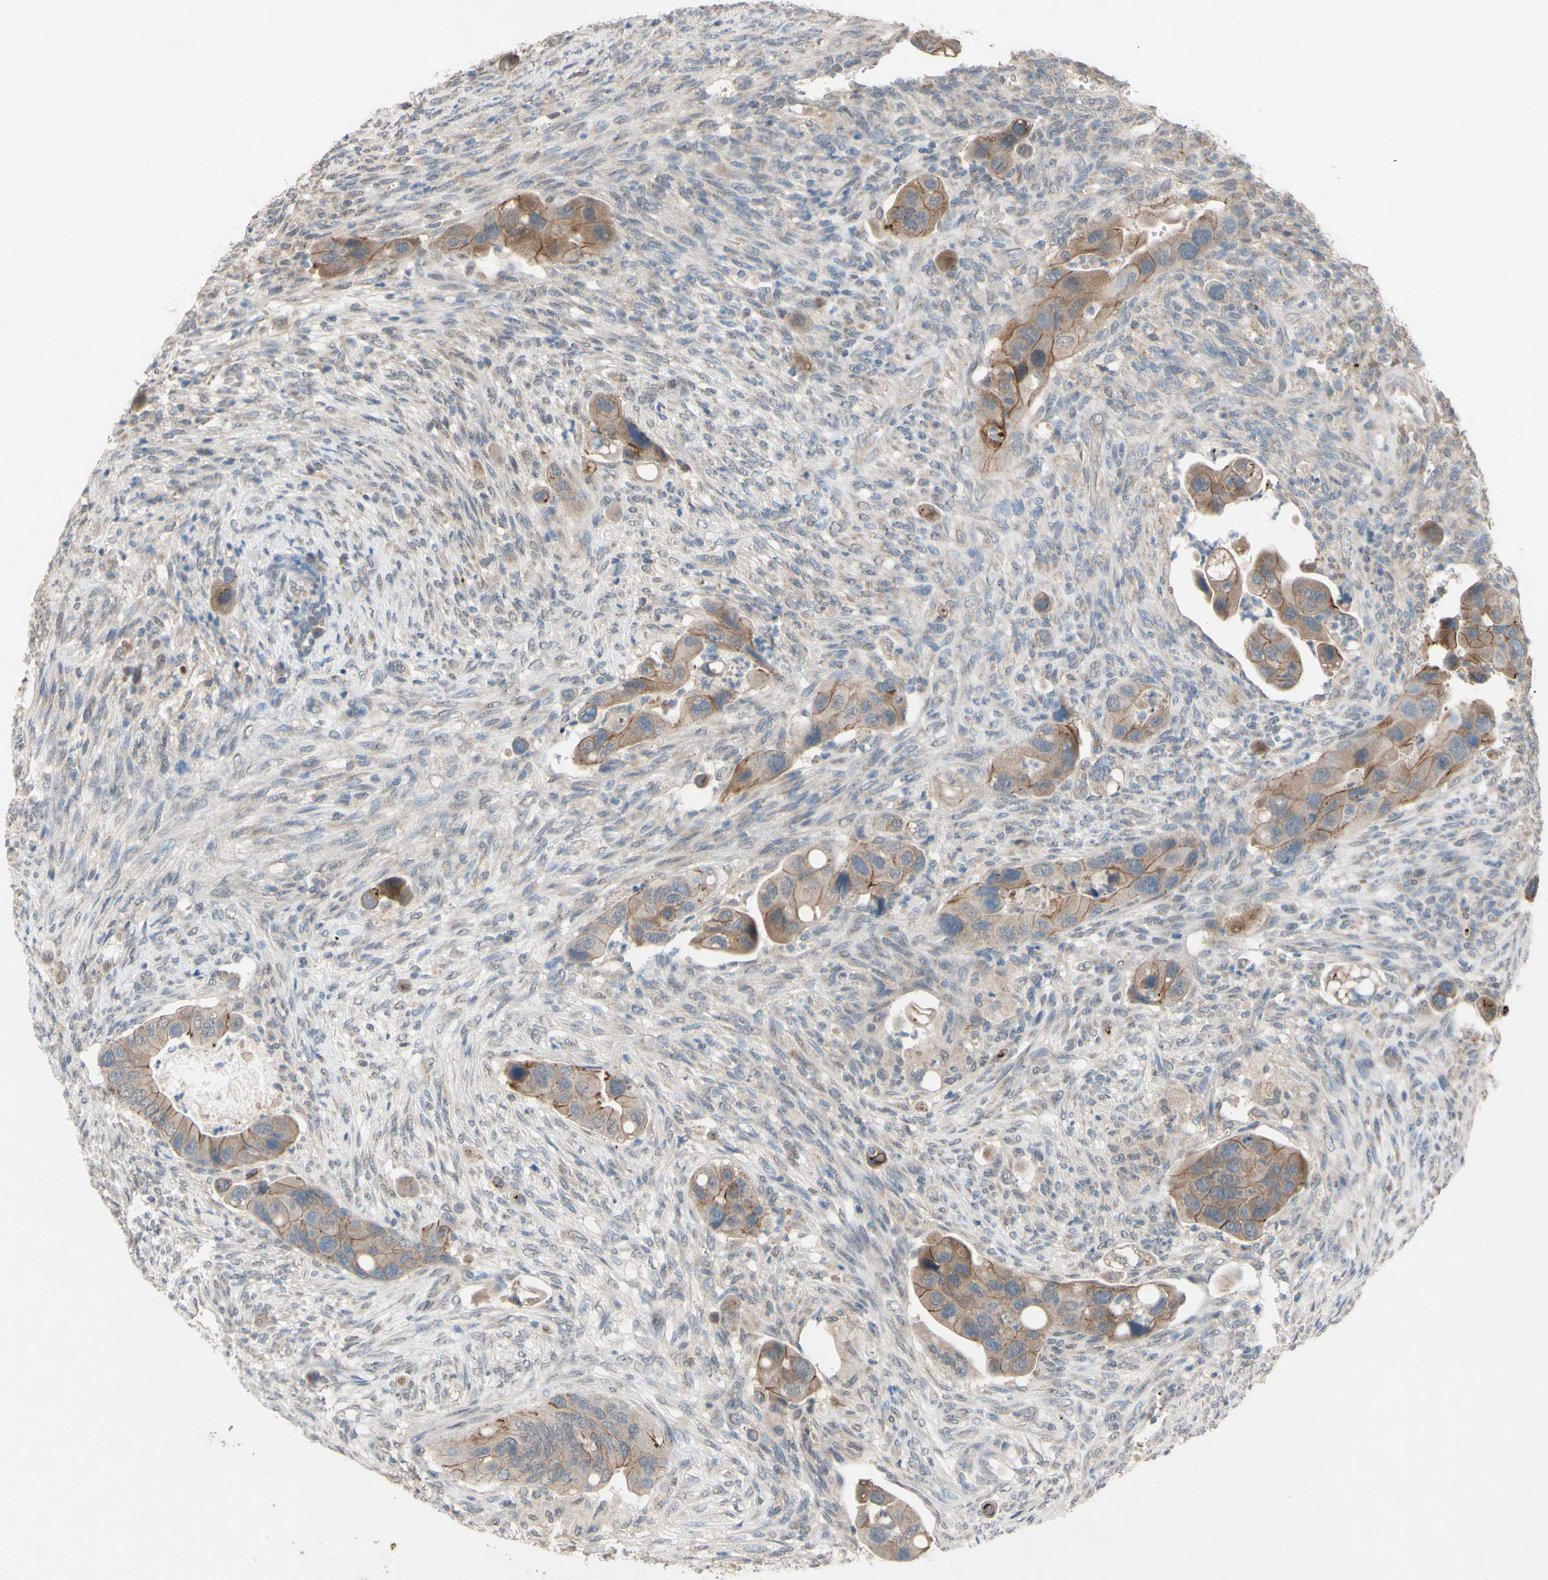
{"staining": {"intensity": "moderate", "quantity": ">75%", "location": "cytoplasmic/membranous"}, "tissue": "colorectal cancer", "cell_type": "Tumor cells", "image_type": "cancer", "snomed": [{"axis": "morphology", "description": "Adenocarcinoma, NOS"}, {"axis": "topography", "description": "Rectum"}], "caption": "Protein staining shows moderate cytoplasmic/membranous expression in approximately >75% of tumor cells in adenocarcinoma (colorectal).", "gene": "CDCP1", "patient": {"sex": "female", "age": 57}}